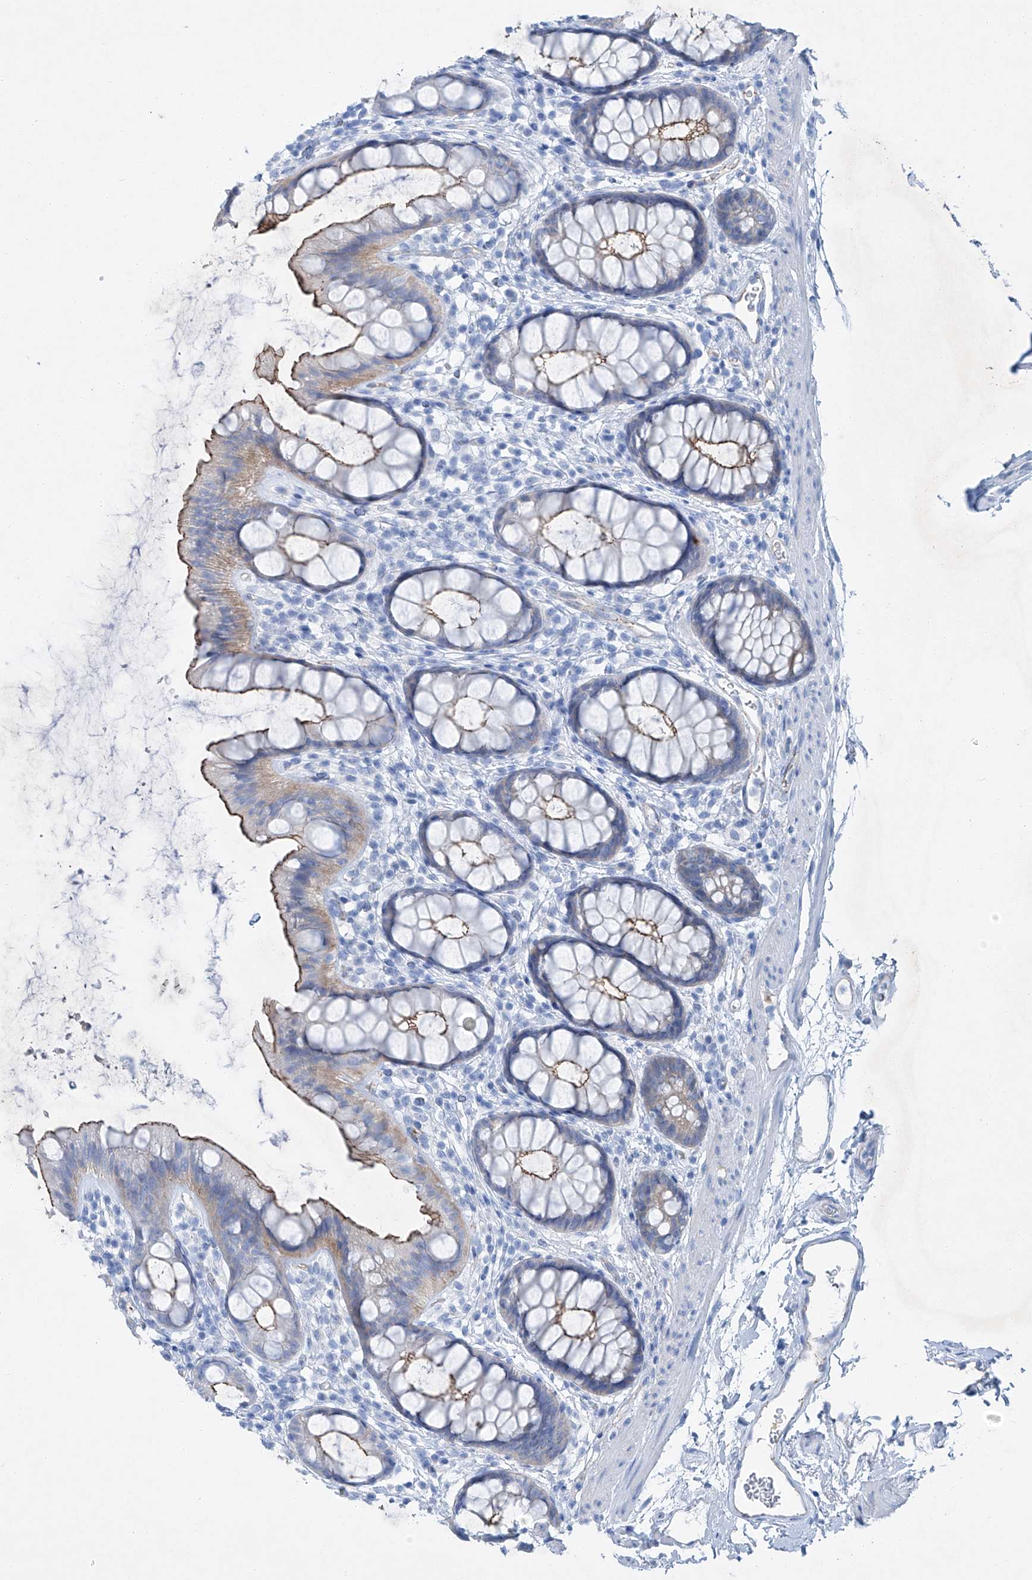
{"staining": {"intensity": "moderate", "quantity": "25%-75%", "location": "cytoplasmic/membranous"}, "tissue": "rectum", "cell_type": "Glandular cells", "image_type": "normal", "snomed": [{"axis": "morphology", "description": "Normal tissue, NOS"}, {"axis": "topography", "description": "Rectum"}], "caption": "A brown stain highlights moderate cytoplasmic/membranous expression of a protein in glandular cells of benign human rectum. The protein of interest is stained brown, and the nuclei are stained in blue (DAB (3,3'-diaminobenzidine) IHC with brightfield microscopy, high magnification).", "gene": "MAGI1", "patient": {"sex": "female", "age": 65}}